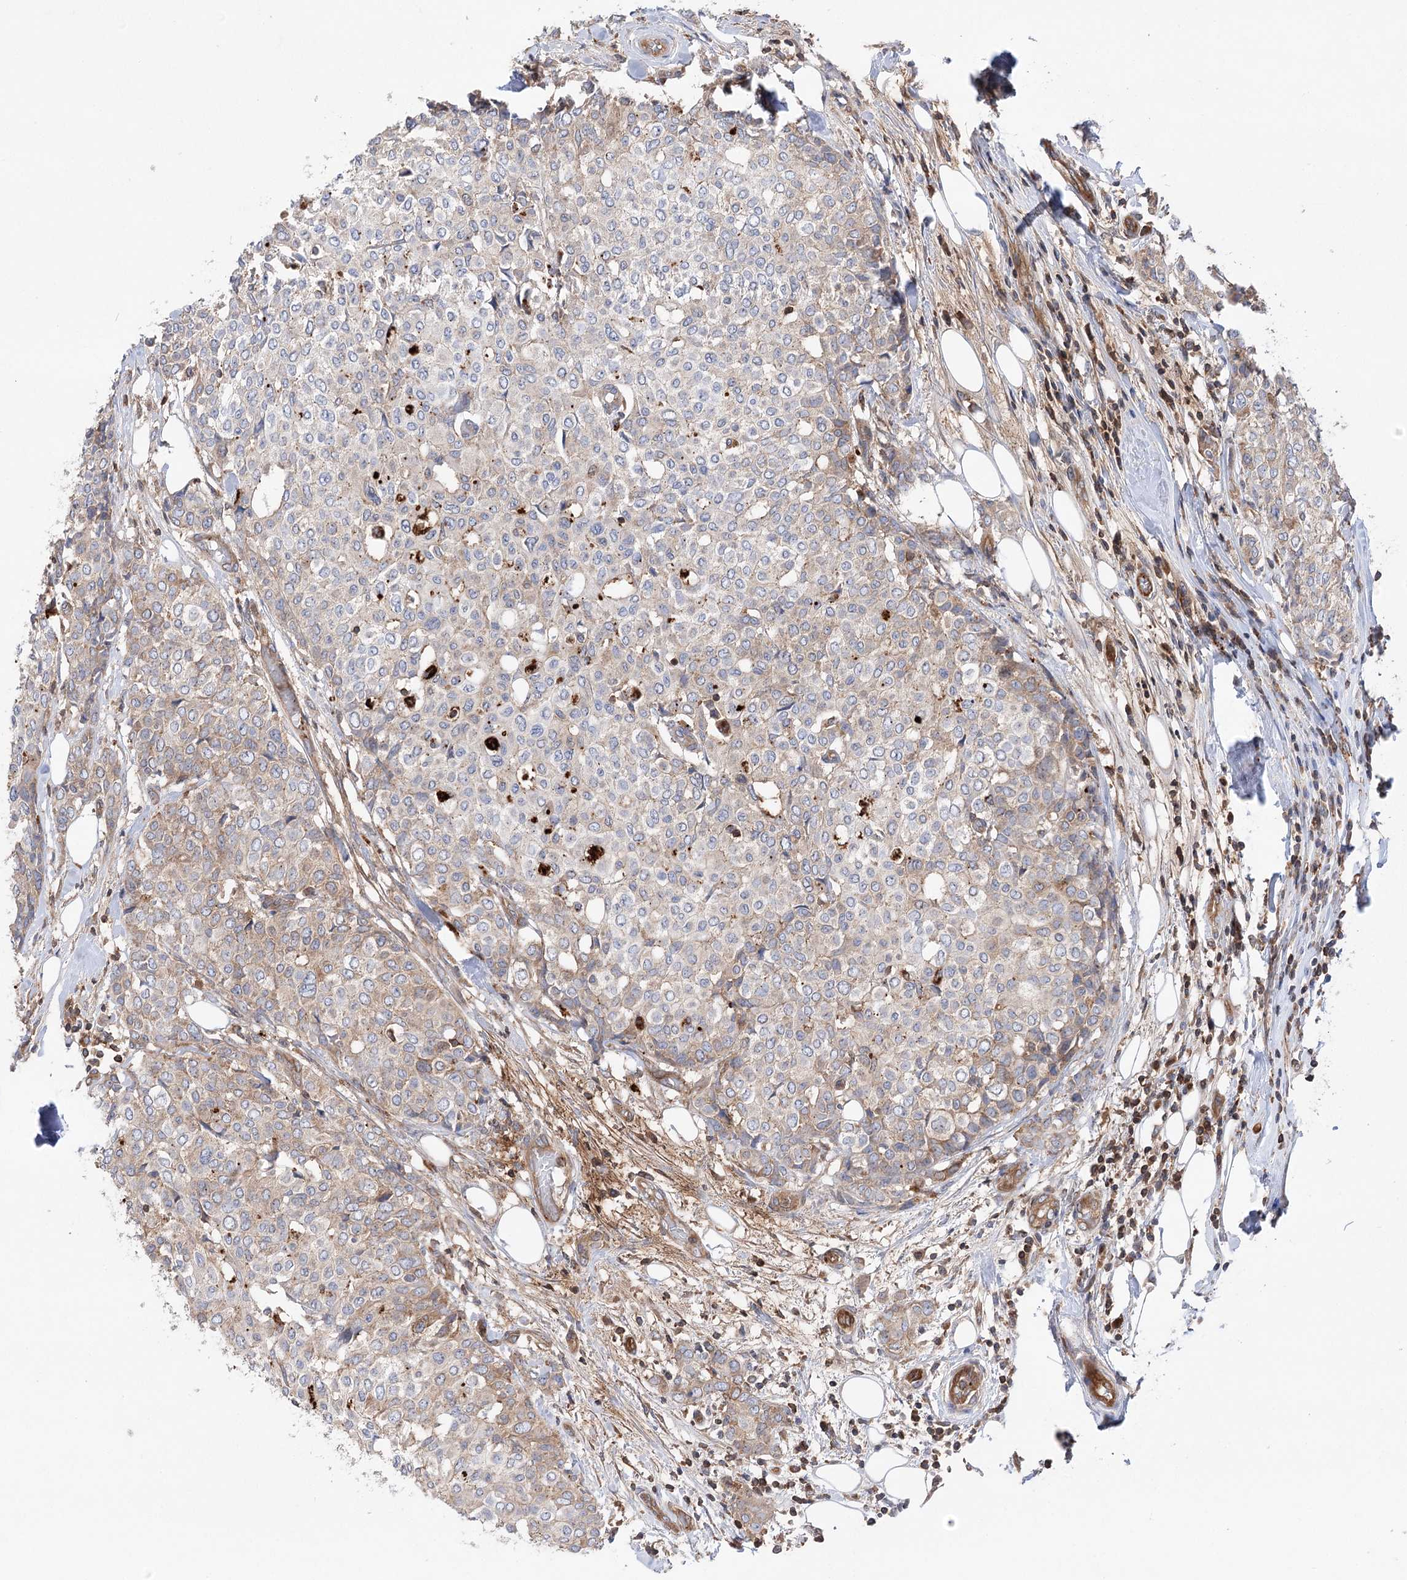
{"staining": {"intensity": "weak", "quantity": "<25%", "location": "cytoplasmic/membranous"}, "tissue": "breast cancer", "cell_type": "Tumor cells", "image_type": "cancer", "snomed": [{"axis": "morphology", "description": "Lobular carcinoma"}, {"axis": "topography", "description": "Breast"}], "caption": "Breast cancer stained for a protein using immunohistochemistry (IHC) exhibits no positivity tumor cells.", "gene": "VPS37B", "patient": {"sex": "female", "age": 51}}